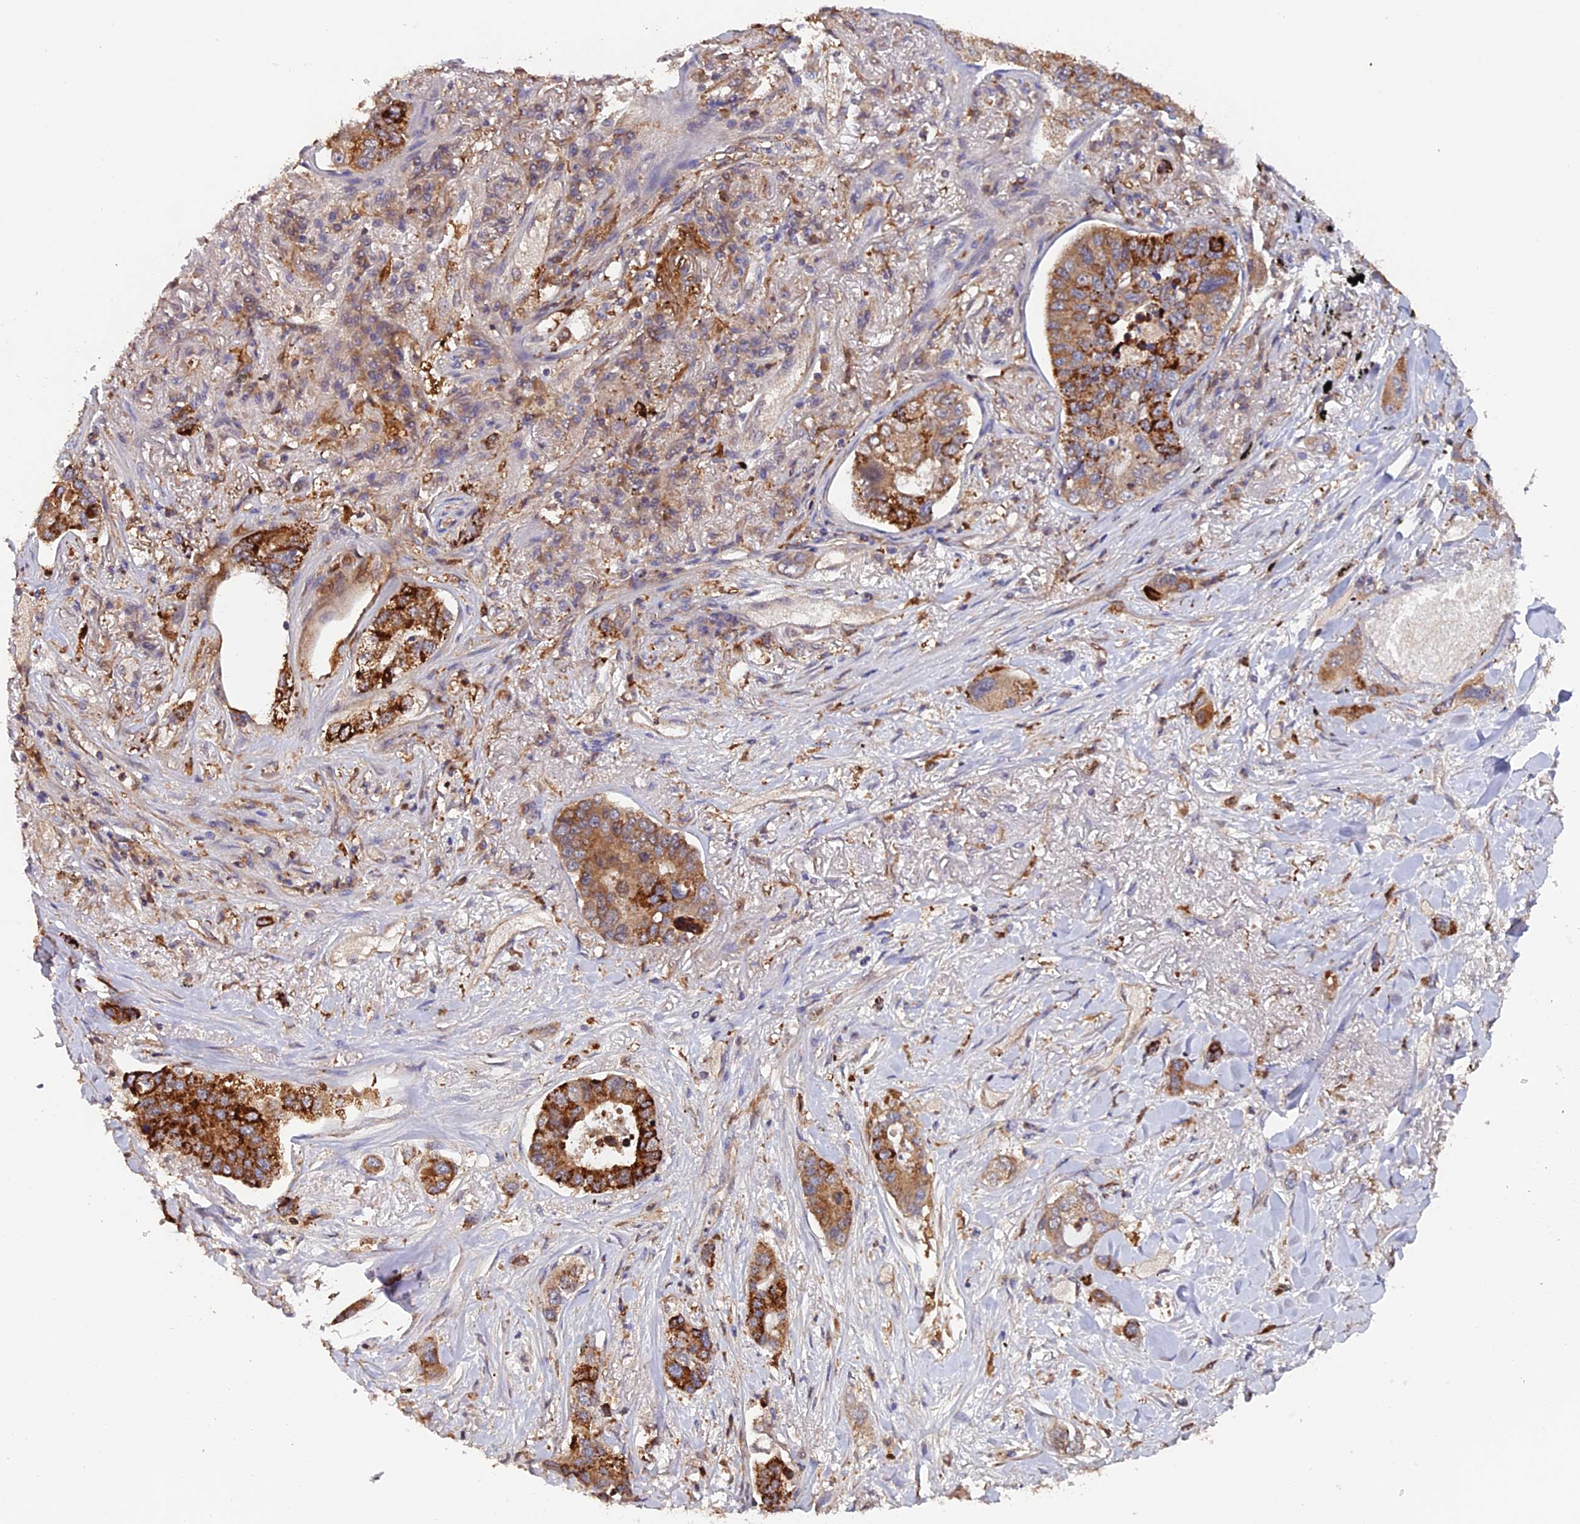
{"staining": {"intensity": "strong", "quantity": "25%-75%", "location": "cytoplasmic/membranous"}, "tissue": "lung cancer", "cell_type": "Tumor cells", "image_type": "cancer", "snomed": [{"axis": "morphology", "description": "Adenocarcinoma, NOS"}, {"axis": "topography", "description": "Lung"}], "caption": "Protein expression by immunohistochemistry displays strong cytoplasmic/membranous positivity in about 25%-75% of tumor cells in lung cancer.", "gene": "DTYMK", "patient": {"sex": "male", "age": 49}}